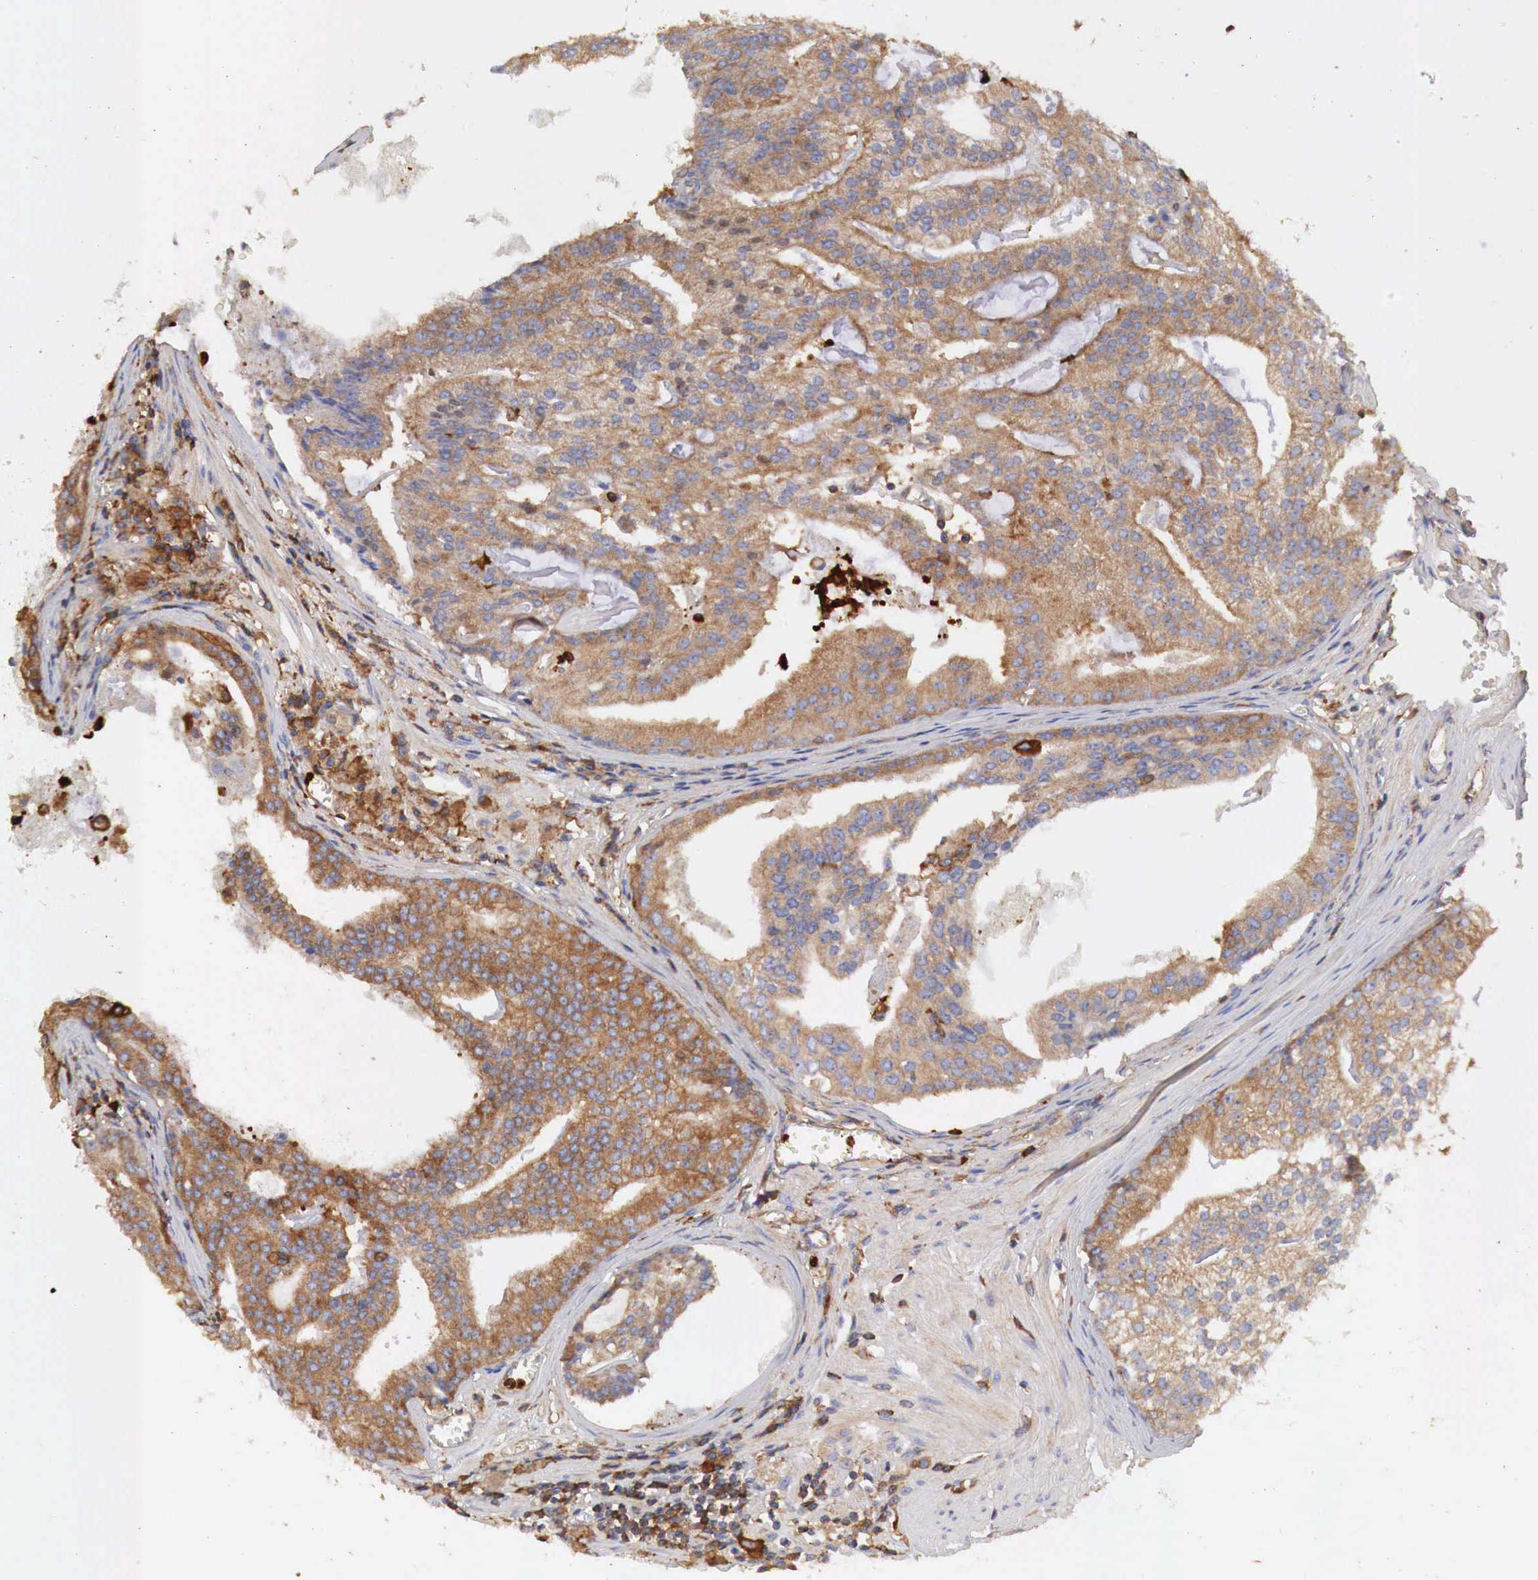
{"staining": {"intensity": "moderate", "quantity": ">75%", "location": "cytoplasmic/membranous"}, "tissue": "prostate cancer", "cell_type": "Tumor cells", "image_type": "cancer", "snomed": [{"axis": "morphology", "description": "Adenocarcinoma, High grade"}, {"axis": "topography", "description": "Prostate"}], "caption": "Tumor cells show moderate cytoplasmic/membranous expression in approximately >75% of cells in prostate adenocarcinoma (high-grade).", "gene": "G6PD", "patient": {"sex": "male", "age": 56}}